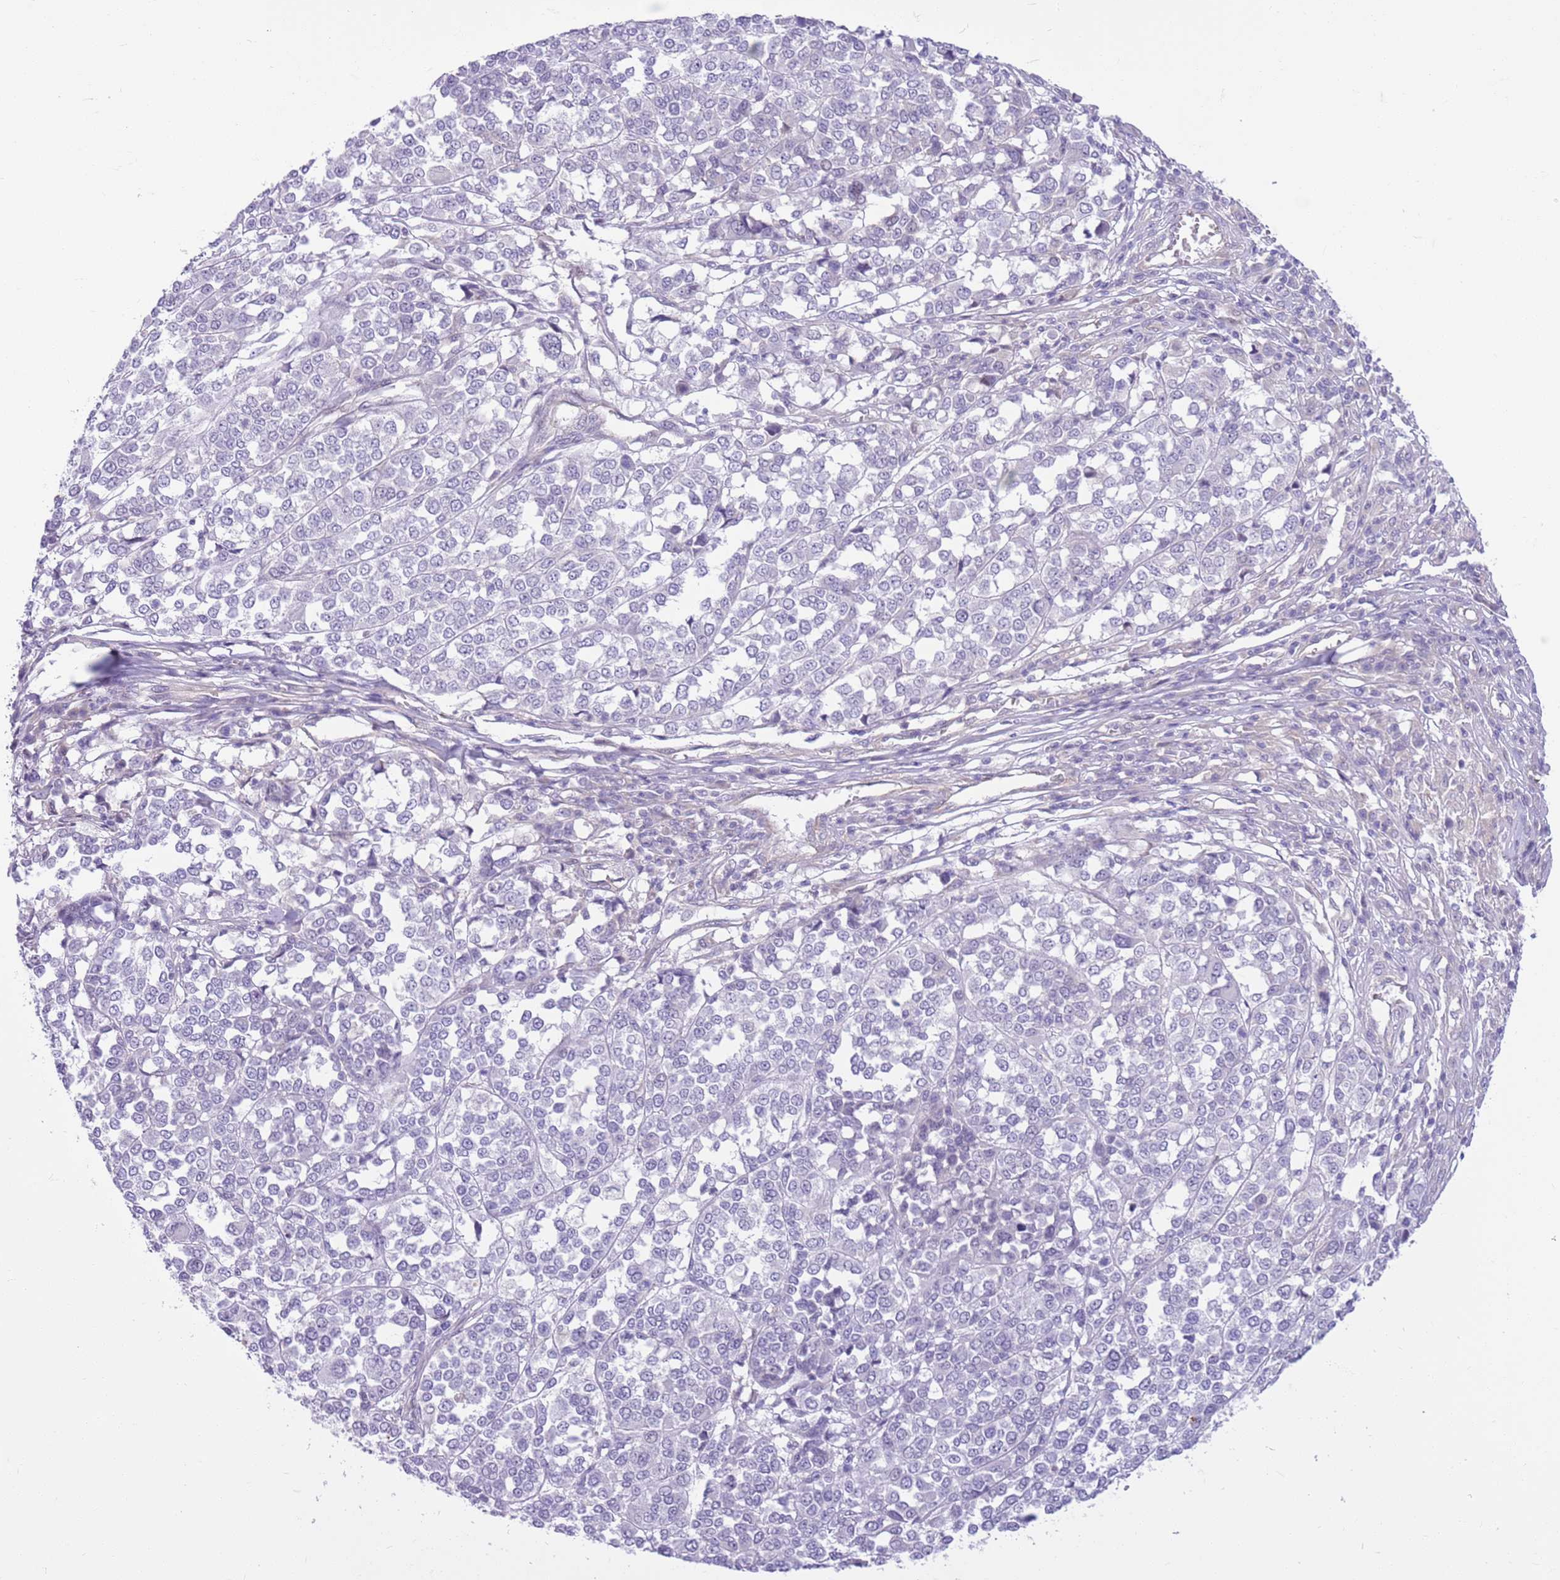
{"staining": {"intensity": "negative", "quantity": "none", "location": "none"}, "tissue": "melanoma", "cell_type": "Tumor cells", "image_type": "cancer", "snomed": [{"axis": "morphology", "description": "Malignant melanoma, Metastatic site"}, {"axis": "topography", "description": "Lymph node"}], "caption": "Tumor cells show no significant protein staining in malignant melanoma (metastatic site).", "gene": "PARP8", "patient": {"sex": "male", "age": 44}}